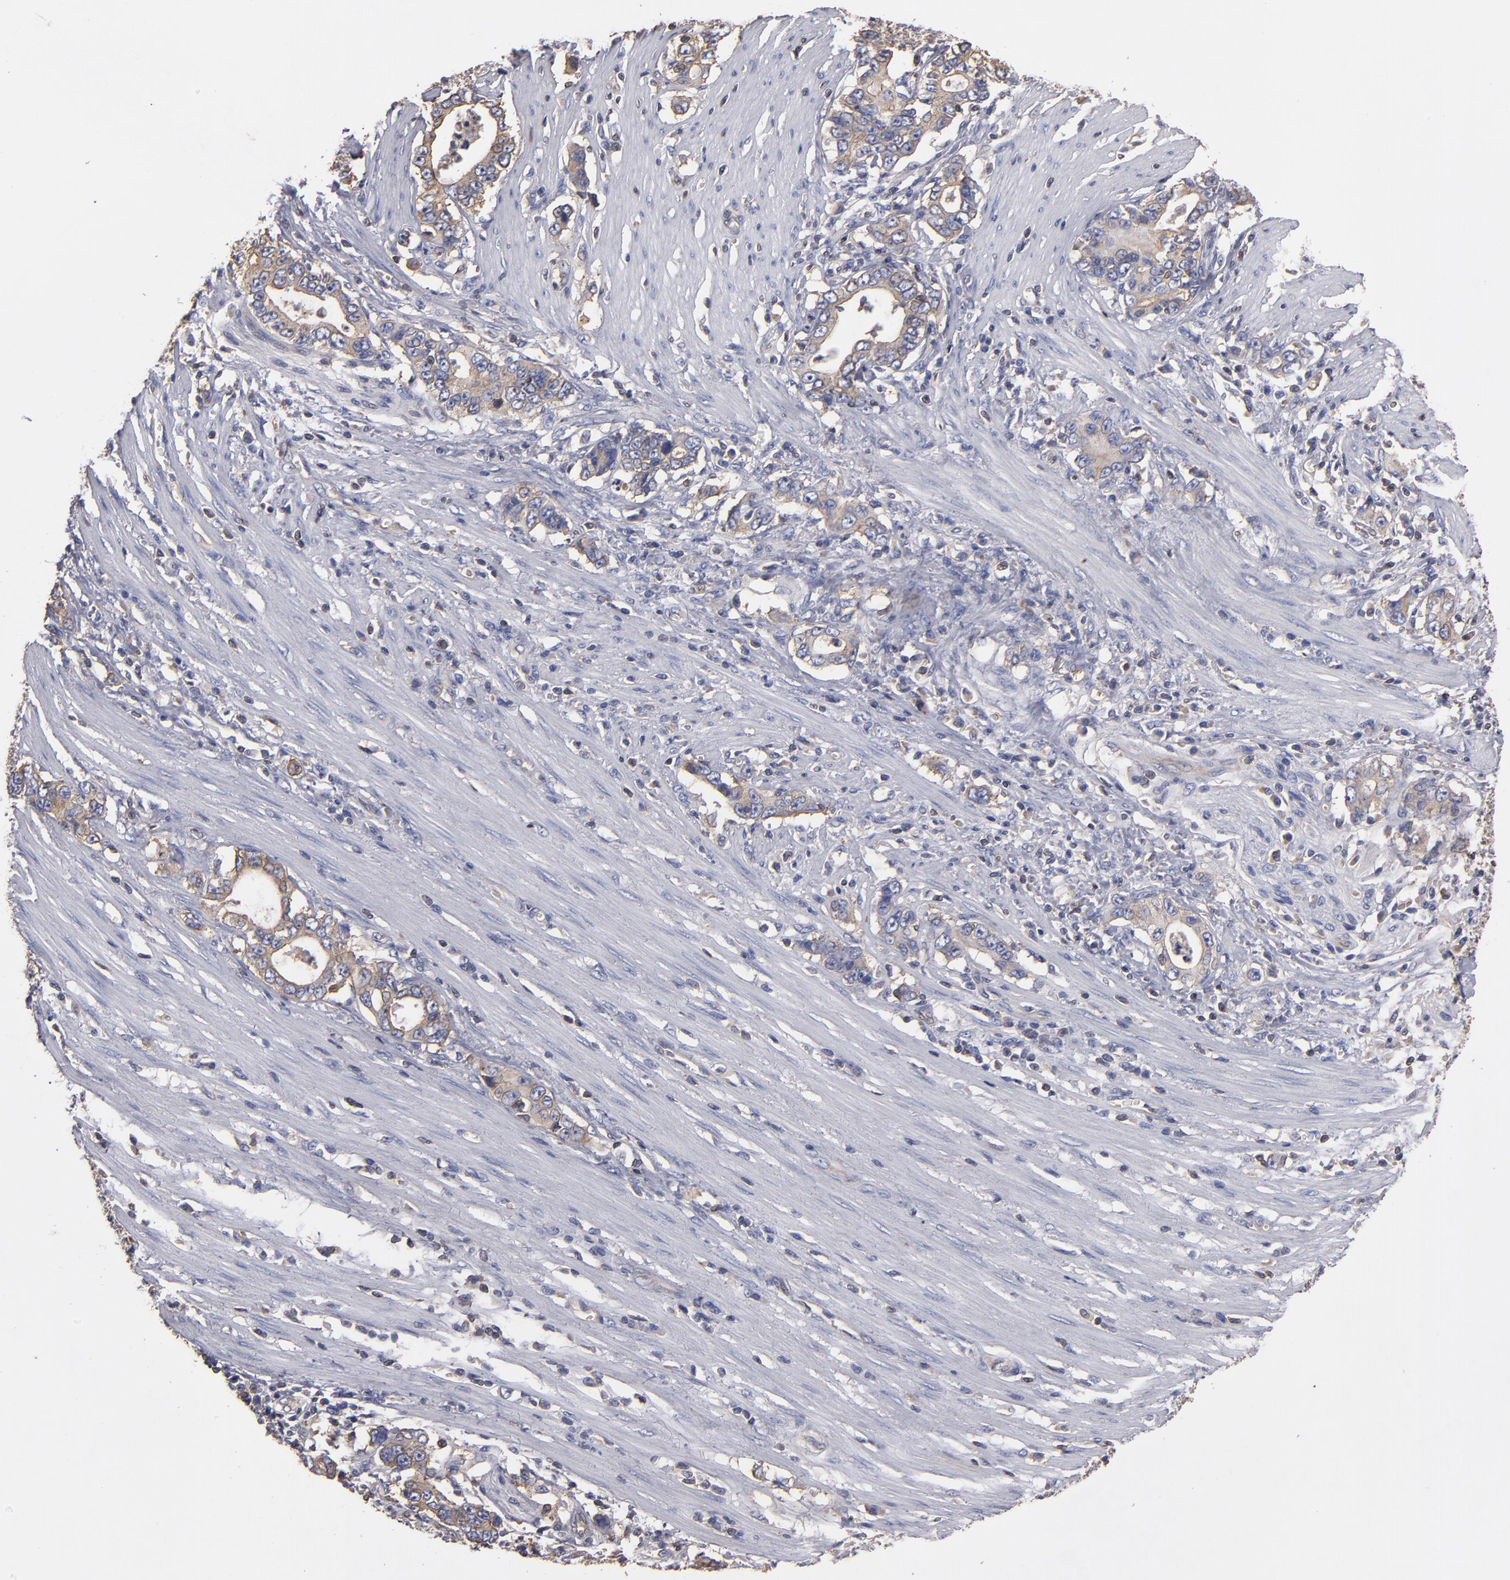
{"staining": {"intensity": "weak", "quantity": "25%-75%", "location": "cytoplasmic/membranous"}, "tissue": "stomach cancer", "cell_type": "Tumor cells", "image_type": "cancer", "snomed": [{"axis": "morphology", "description": "Adenocarcinoma, NOS"}, {"axis": "topography", "description": "Stomach, lower"}], "caption": "IHC micrograph of neoplastic tissue: human stomach cancer stained using immunohistochemistry (IHC) displays low levels of weak protein expression localized specifically in the cytoplasmic/membranous of tumor cells, appearing as a cytoplasmic/membranous brown color.", "gene": "ESYT2", "patient": {"sex": "female", "age": 72}}